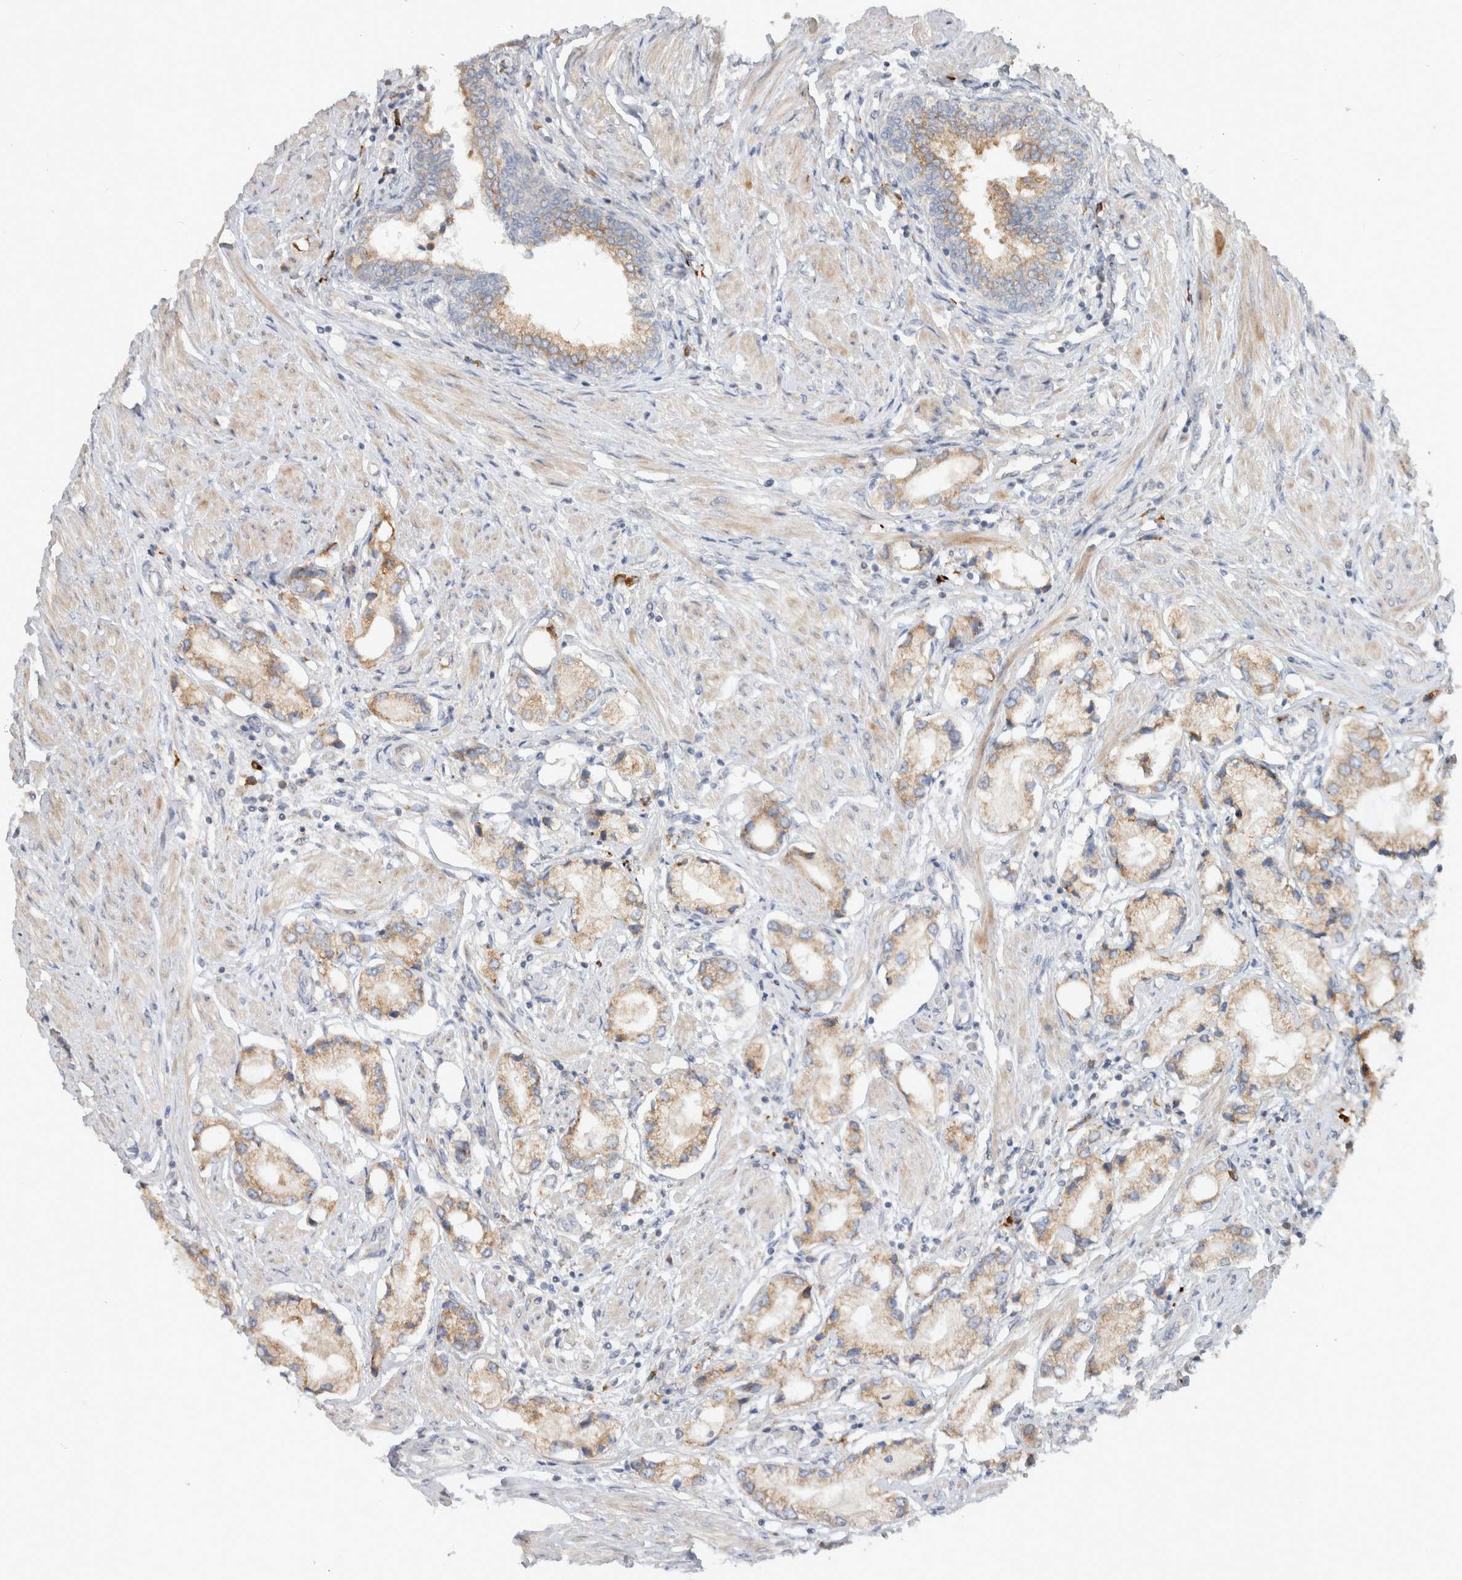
{"staining": {"intensity": "weak", "quantity": "25%-75%", "location": "cytoplasmic/membranous"}, "tissue": "prostate cancer", "cell_type": "Tumor cells", "image_type": "cancer", "snomed": [{"axis": "morphology", "description": "Adenocarcinoma, Low grade"}, {"axis": "topography", "description": "Prostate"}], "caption": "A low amount of weak cytoplasmic/membranous staining is identified in about 25%-75% of tumor cells in prostate cancer (adenocarcinoma (low-grade)) tissue.", "gene": "ADCY8", "patient": {"sex": "male", "age": 71}}